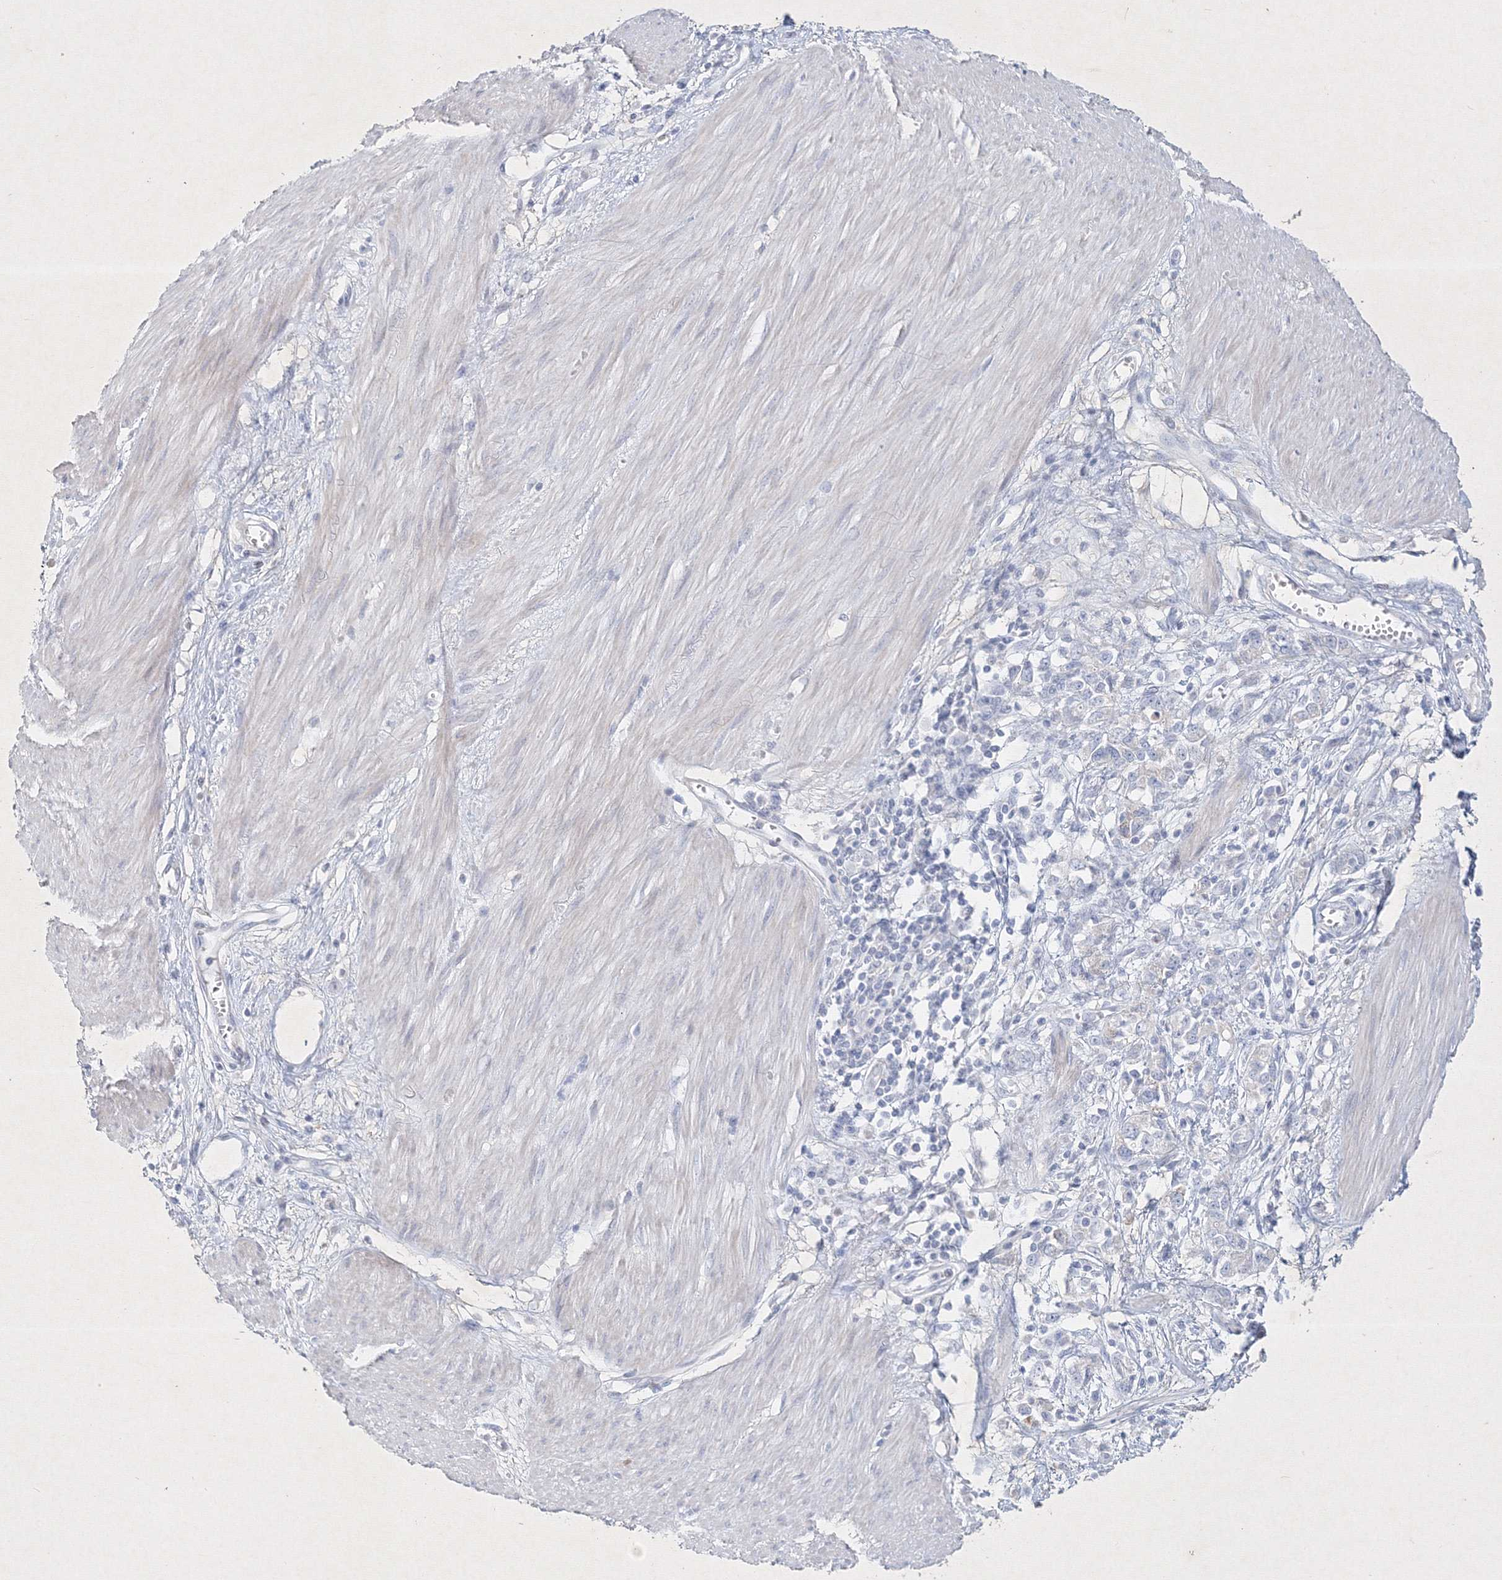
{"staining": {"intensity": "negative", "quantity": "none", "location": "none"}, "tissue": "stomach cancer", "cell_type": "Tumor cells", "image_type": "cancer", "snomed": [{"axis": "morphology", "description": "Adenocarcinoma, NOS"}, {"axis": "topography", "description": "Stomach"}], "caption": "The micrograph shows no significant staining in tumor cells of adenocarcinoma (stomach). (Immunohistochemistry (ihc), brightfield microscopy, high magnification).", "gene": "CXXC4", "patient": {"sex": "female", "age": 76}}